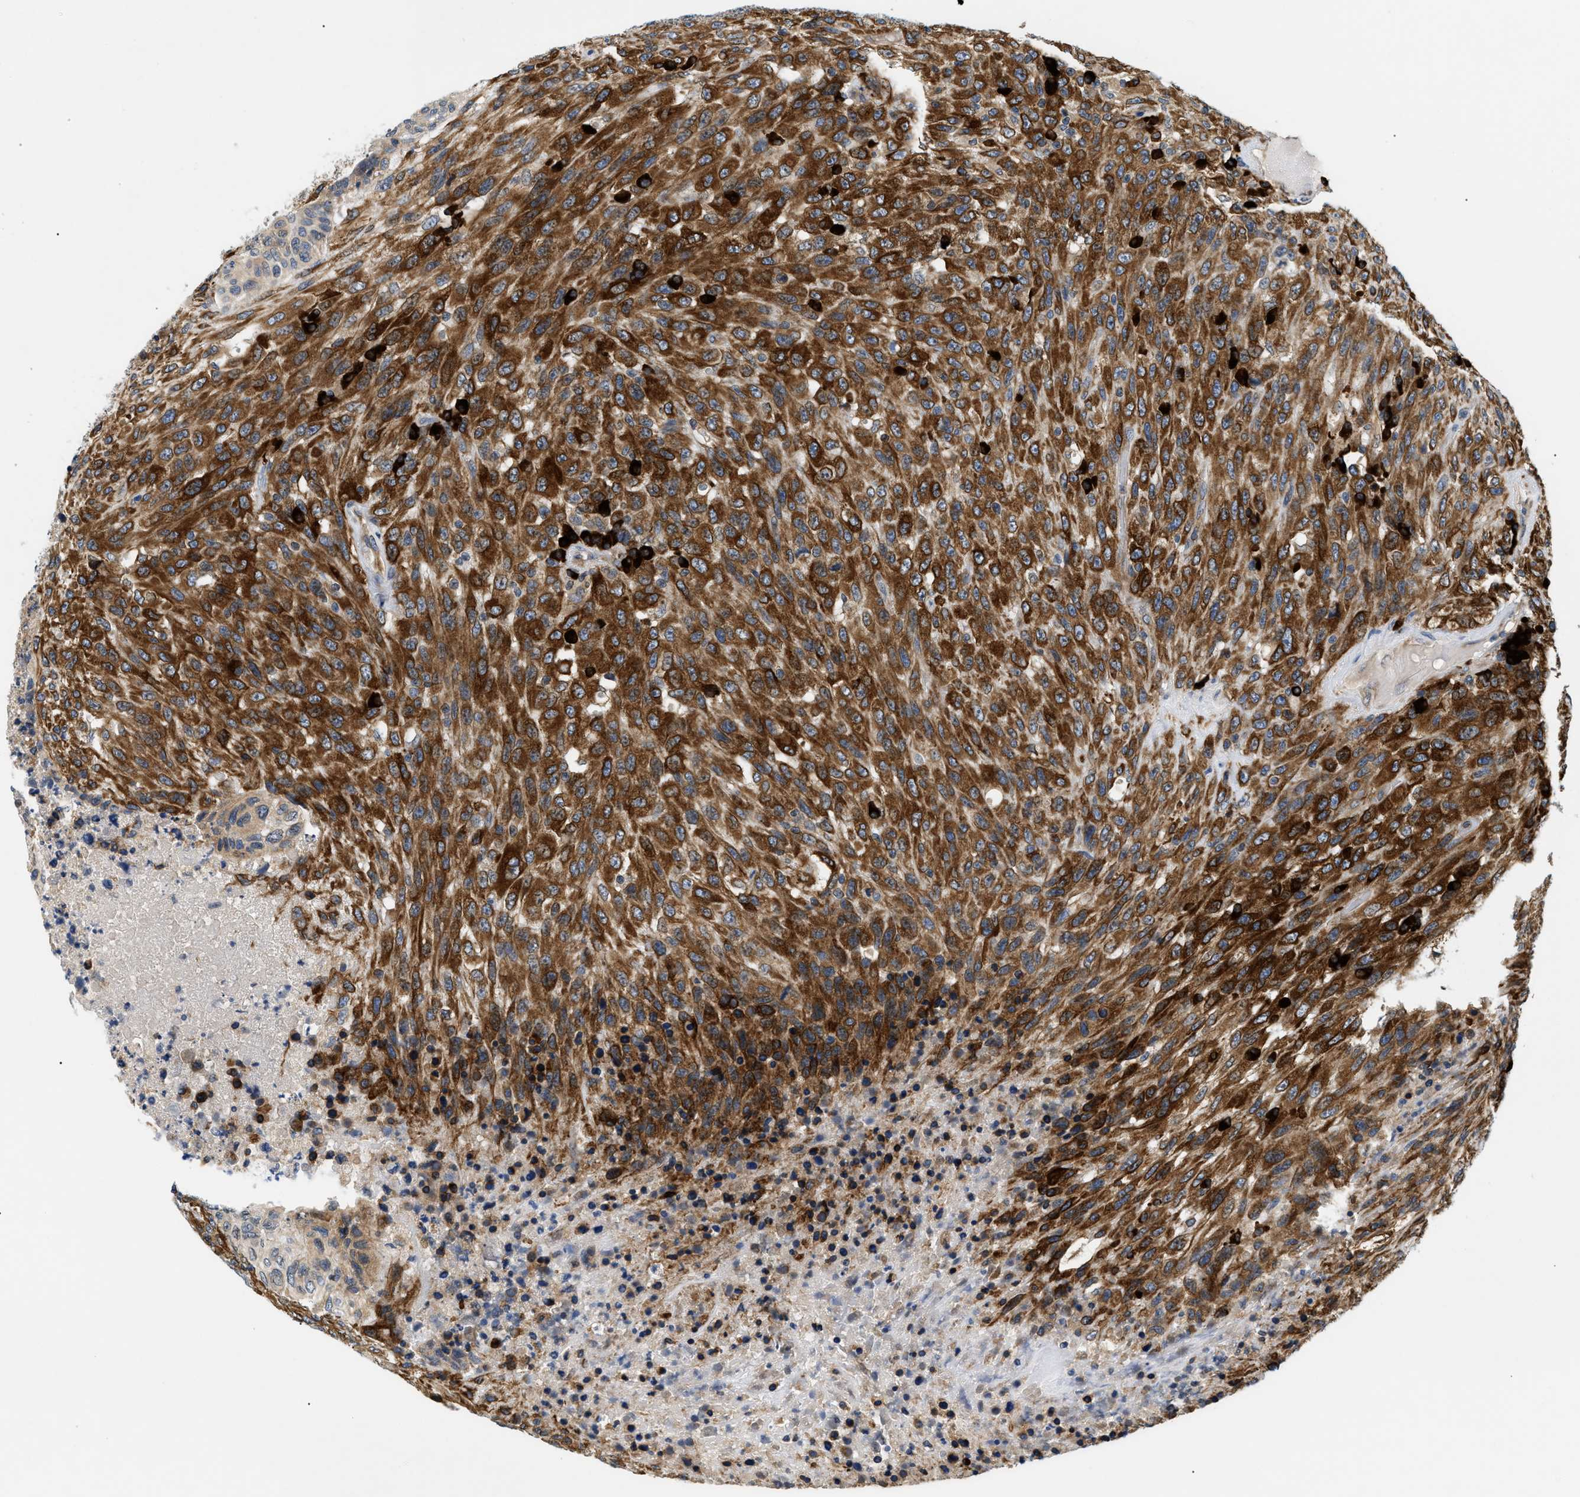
{"staining": {"intensity": "strong", "quantity": ">75%", "location": "cytoplasmic/membranous"}, "tissue": "urothelial cancer", "cell_type": "Tumor cells", "image_type": "cancer", "snomed": [{"axis": "morphology", "description": "Urothelial carcinoma, High grade"}, {"axis": "topography", "description": "Urinary bladder"}], "caption": "Human urothelial carcinoma (high-grade) stained for a protein (brown) displays strong cytoplasmic/membranous positive expression in about >75% of tumor cells.", "gene": "DERL1", "patient": {"sex": "male", "age": 66}}